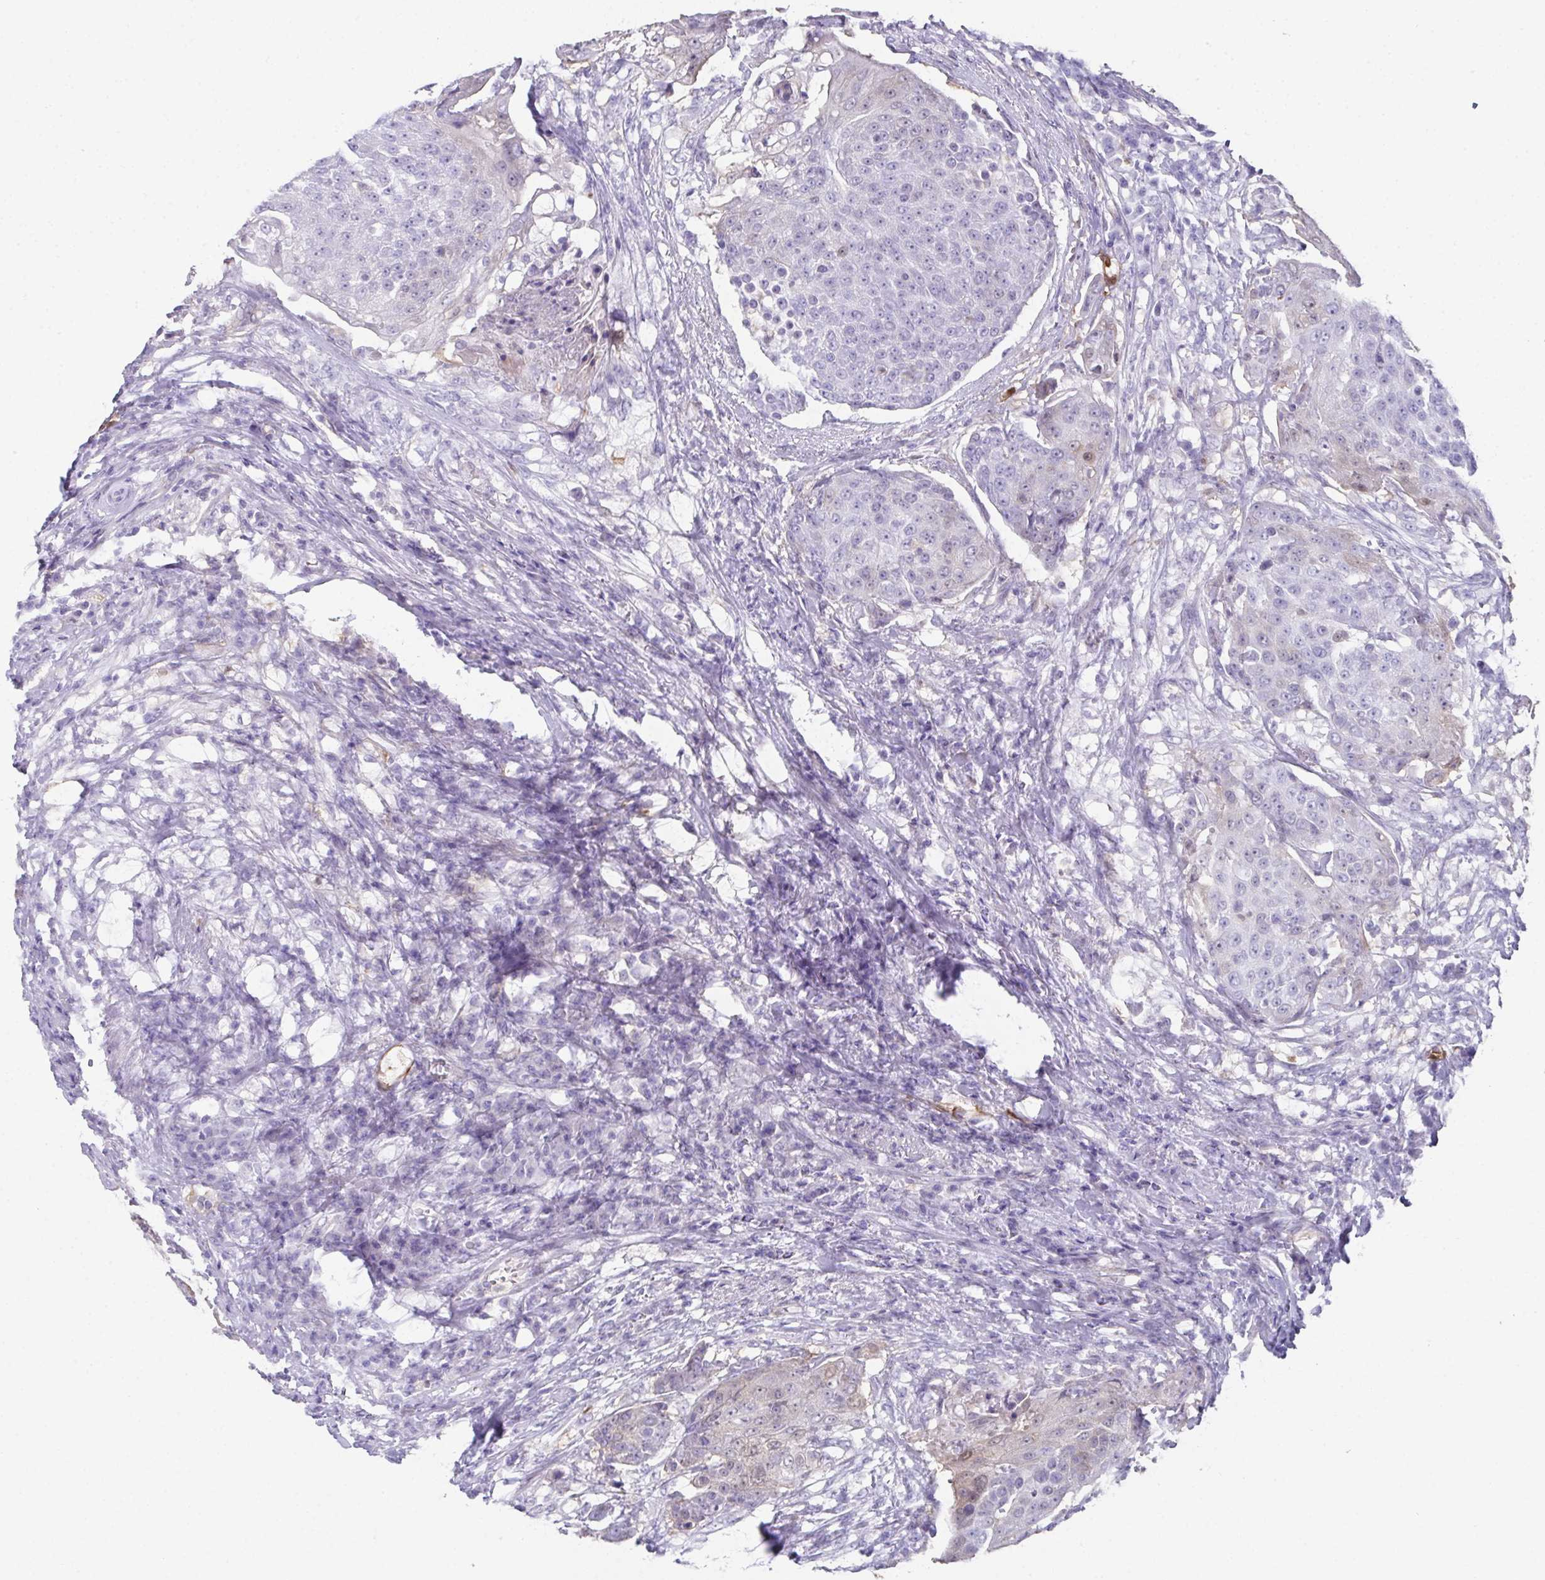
{"staining": {"intensity": "negative", "quantity": "none", "location": "none"}, "tissue": "urothelial cancer", "cell_type": "Tumor cells", "image_type": "cancer", "snomed": [{"axis": "morphology", "description": "Urothelial carcinoma, High grade"}, {"axis": "topography", "description": "Urinary bladder"}], "caption": "Immunohistochemistry of human urothelial cancer shows no positivity in tumor cells.", "gene": "RBP1", "patient": {"sex": "female", "age": 63}}